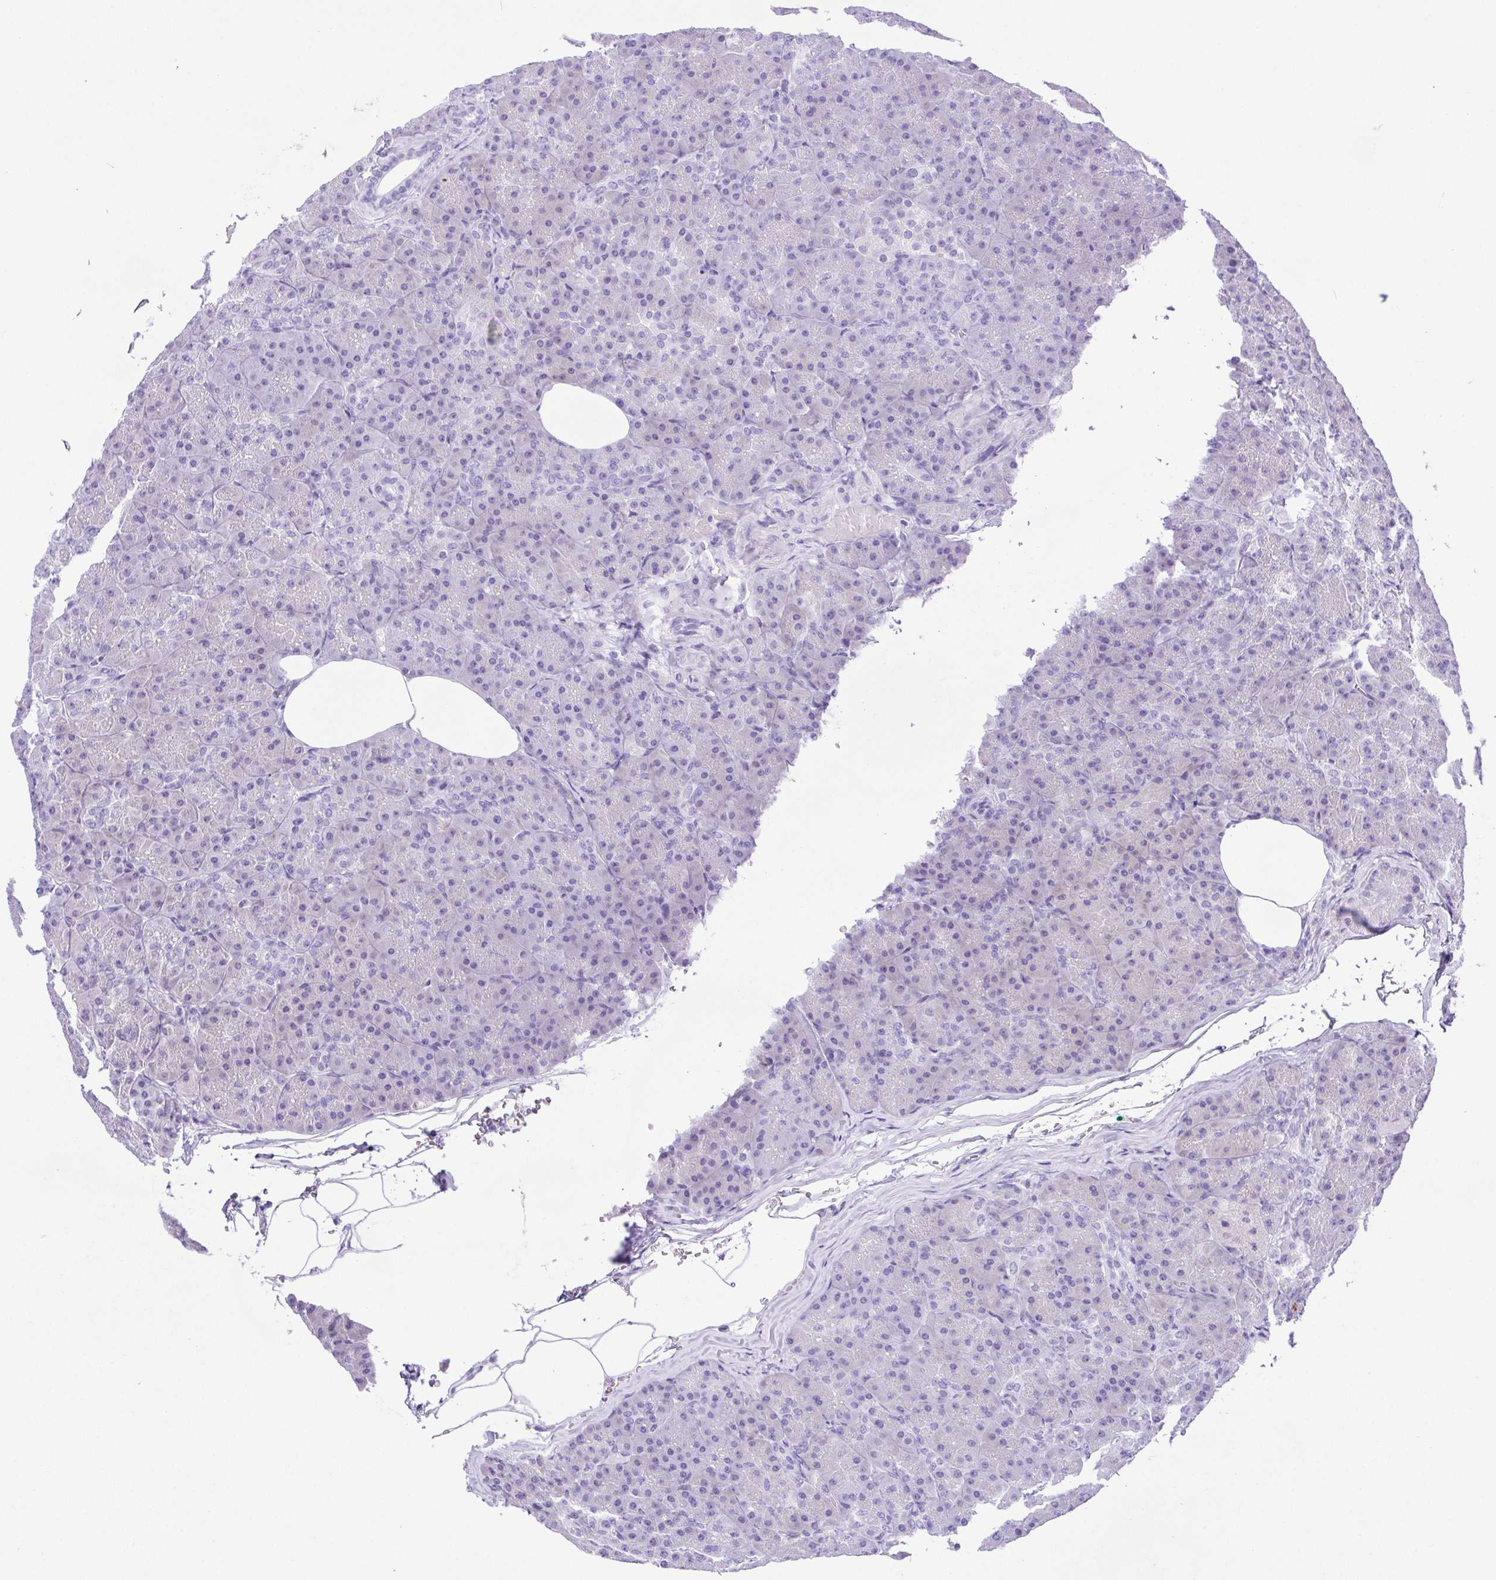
{"staining": {"intensity": "weak", "quantity": "25%-75%", "location": "cytoplasmic/membranous"}, "tissue": "pancreas", "cell_type": "Exocrine glandular cells", "image_type": "normal", "snomed": [{"axis": "morphology", "description": "Normal tissue, NOS"}, {"axis": "topography", "description": "Pancreas"}], "caption": "A brown stain highlights weak cytoplasmic/membranous expression of a protein in exocrine glandular cells of benign human pancreas.", "gene": "PAK3", "patient": {"sex": "male", "age": 57}}